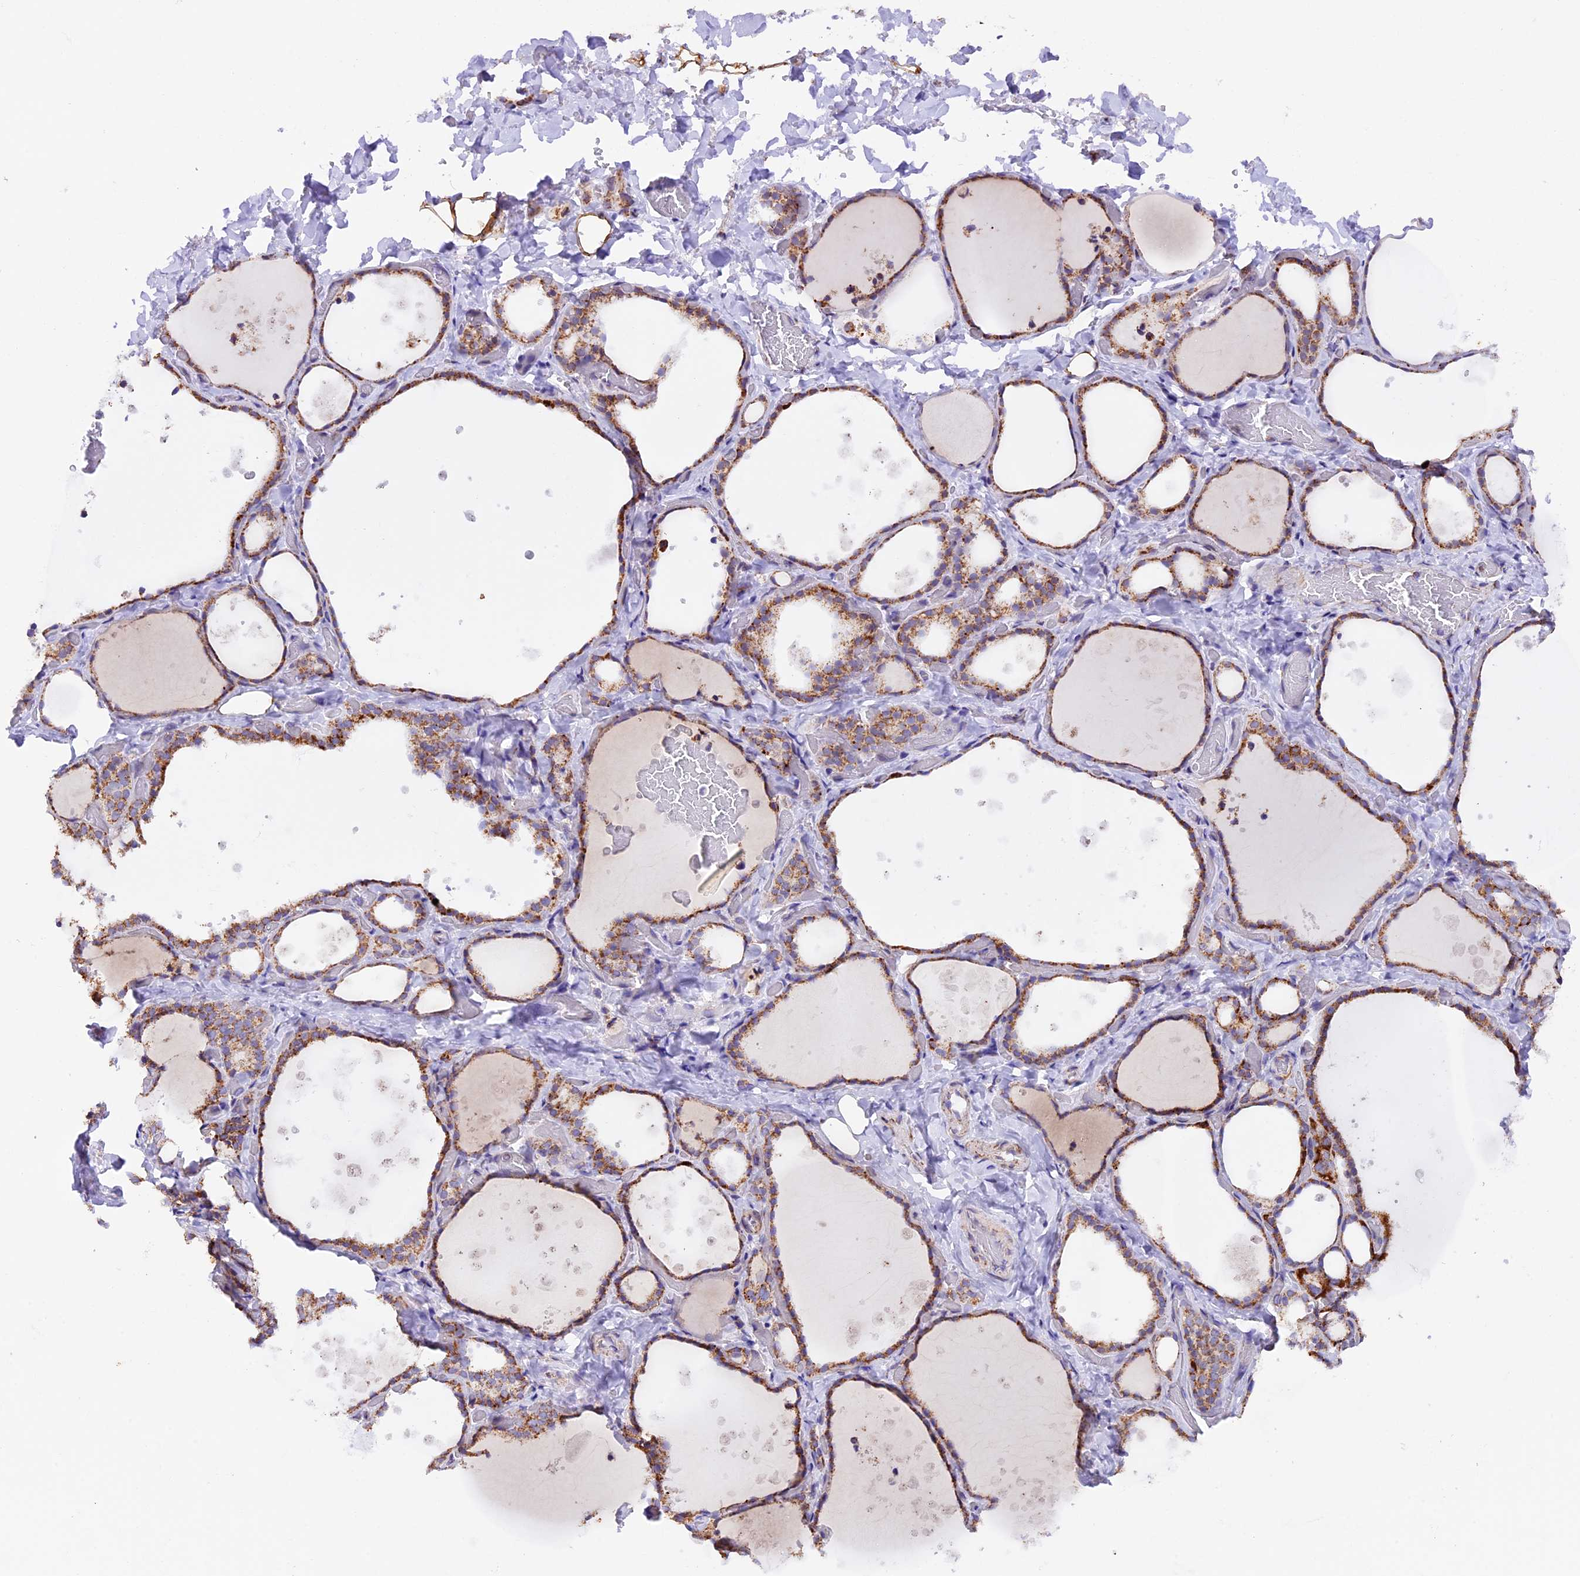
{"staining": {"intensity": "moderate", "quantity": ">75%", "location": "cytoplasmic/membranous"}, "tissue": "thyroid gland", "cell_type": "Glandular cells", "image_type": "normal", "snomed": [{"axis": "morphology", "description": "Normal tissue, NOS"}, {"axis": "topography", "description": "Thyroid gland"}], "caption": "DAB immunohistochemical staining of unremarkable human thyroid gland reveals moderate cytoplasmic/membranous protein positivity in approximately >75% of glandular cells.", "gene": "TFAM", "patient": {"sex": "female", "age": 44}}